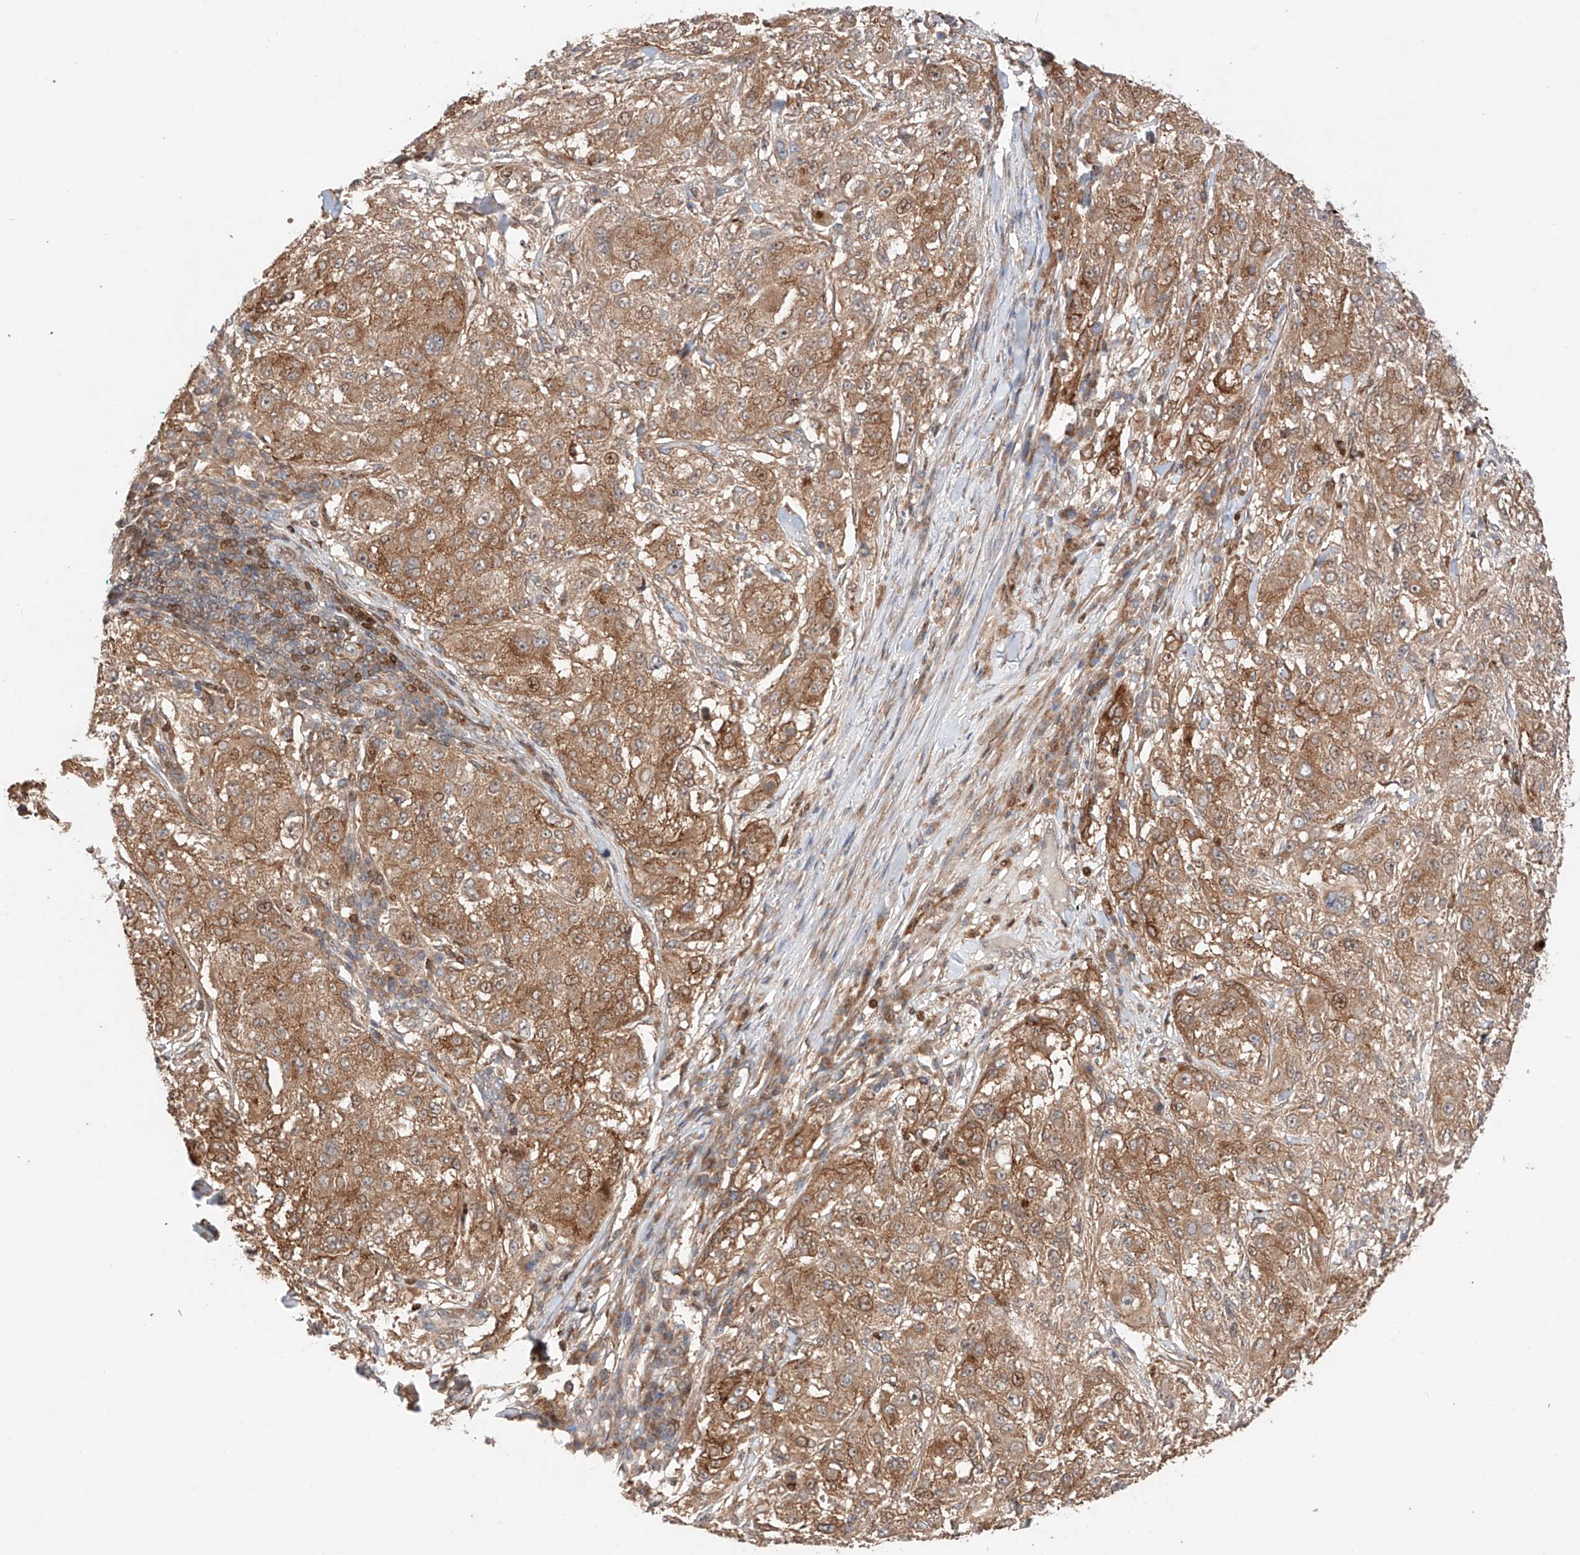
{"staining": {"intensity": "moderate", "quantity": ">75%", "location": "cytoplasmic/membranous,nuclear"}, "tissue": "melanoma", "cell_type": "Tumor cells", "image_type": "cancer", "snomed": [{"axis": "morphology", "description": "Necrosis, NOS"}, {"axis": "morphology", "description": "Malignant melanoma, NOS"}, {"axis": "topography", "description": "Skin"}], "caption": "This histopathology image exhibits immunohistochemistry staining of human malignant melanoma, with medium moderate cytoplasmic/membranous and nuclear expression in approximately >75% of tumor cells.", "gene": "IGSF22", "patient": {"sex": "female", "age": 87}}